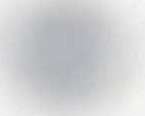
{"staining": {"intensity": "negative", "quantity": "none", "location": "none"}, "tissue": "parathyroid gland", "cell_type": "Glandular cells", "image_type": "normal", "snomed": [{"axis": "morphology", "description": "Normal tissue, NOS"}, {"axis": "topography", "description": "Parathyroid gland"}], "caption": "Immunohistochemical staining of unremarkable human parathyroid gland exhibits no significant staining in glandular cells. Brightfield microscopy of immunohistochemistry (IHC) stained with DAB (3,3'-diaminobenzidine) (brown) and hematoxylin (blue), captured at high magnification.", "gene": "CETN1", "patient": {"sex": "female", "age": 71}}